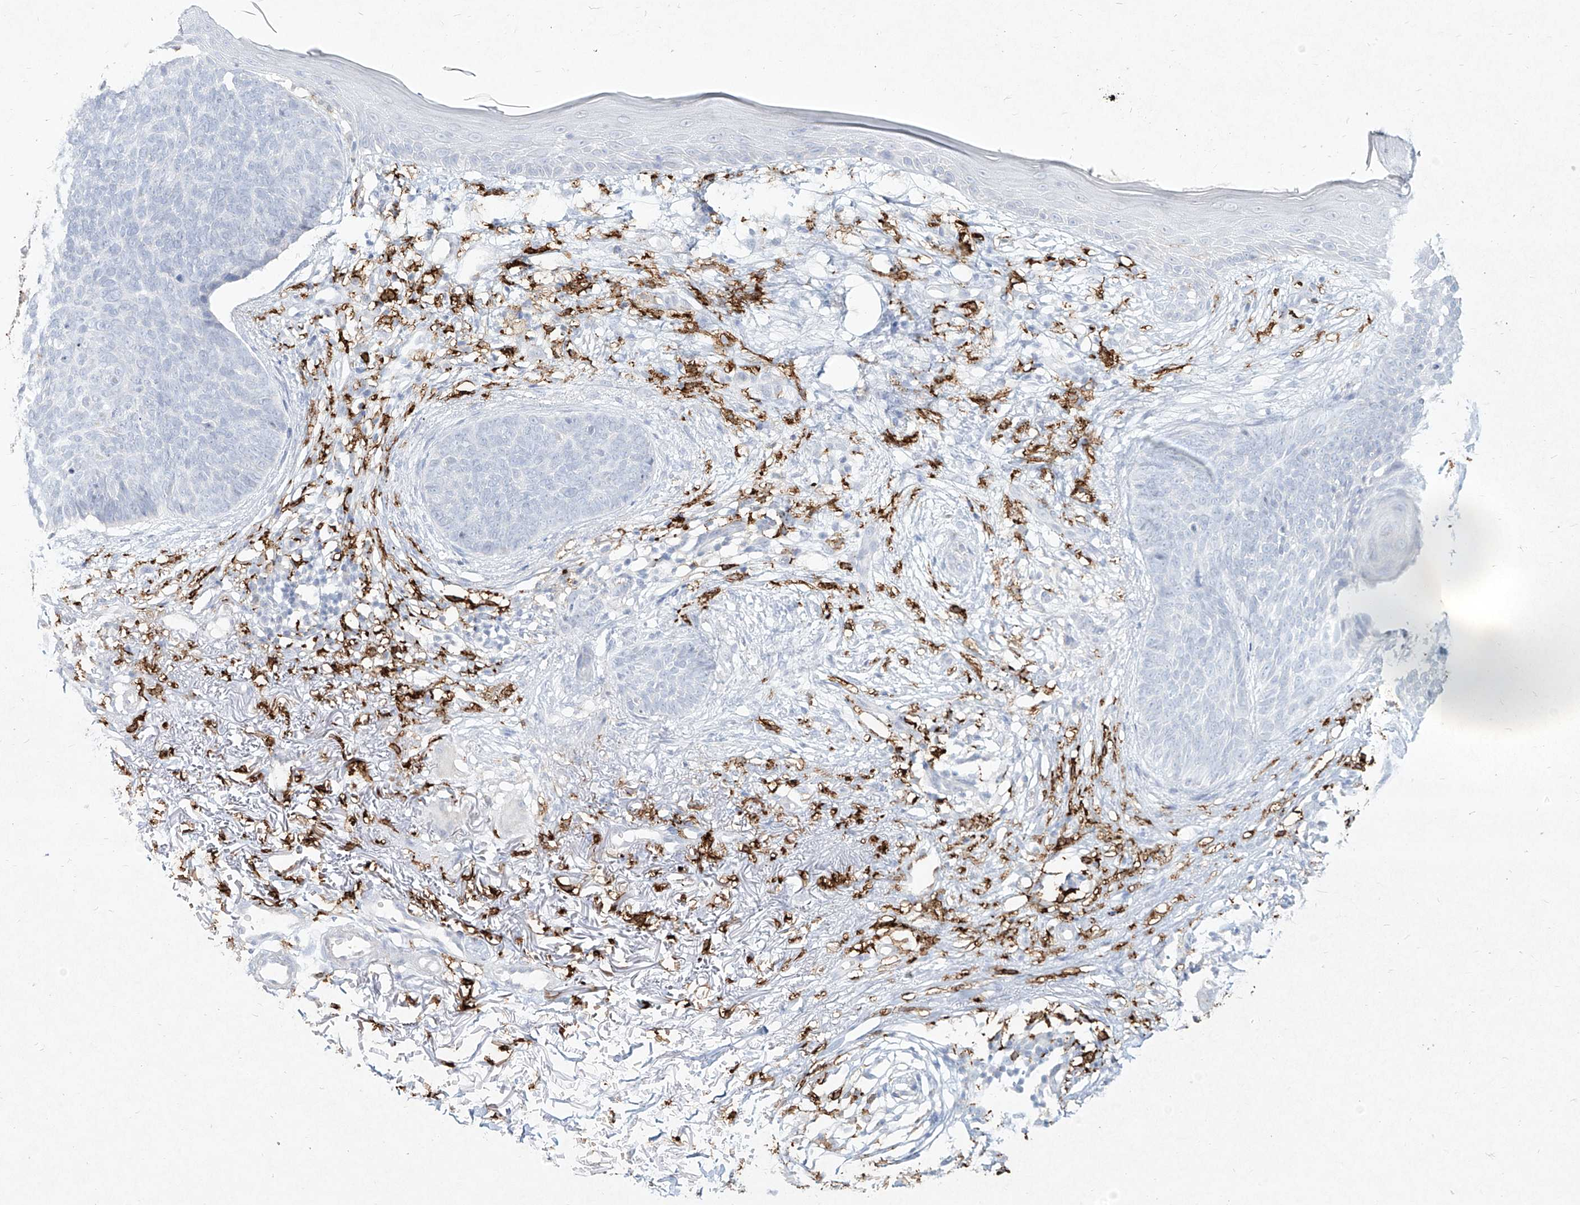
{"staining": {"intensity": "negative", "quantity": "none", "location": "none"}, "tissue": "skin cancer", "cell_type": "Tumor cells", "image_type": "cancer", "snomed": [{"axis": "morphology", "description": "Basal cell carcinoma"}, {"axis": "topography", "description": "Skin"}], "caption": "Basal cell carcinoma (skin) was stained to show a protein in brown. There is no significant staining in tumor cells.", "gene": "CD209", "patient": {"sex": "female", "age": 70}}